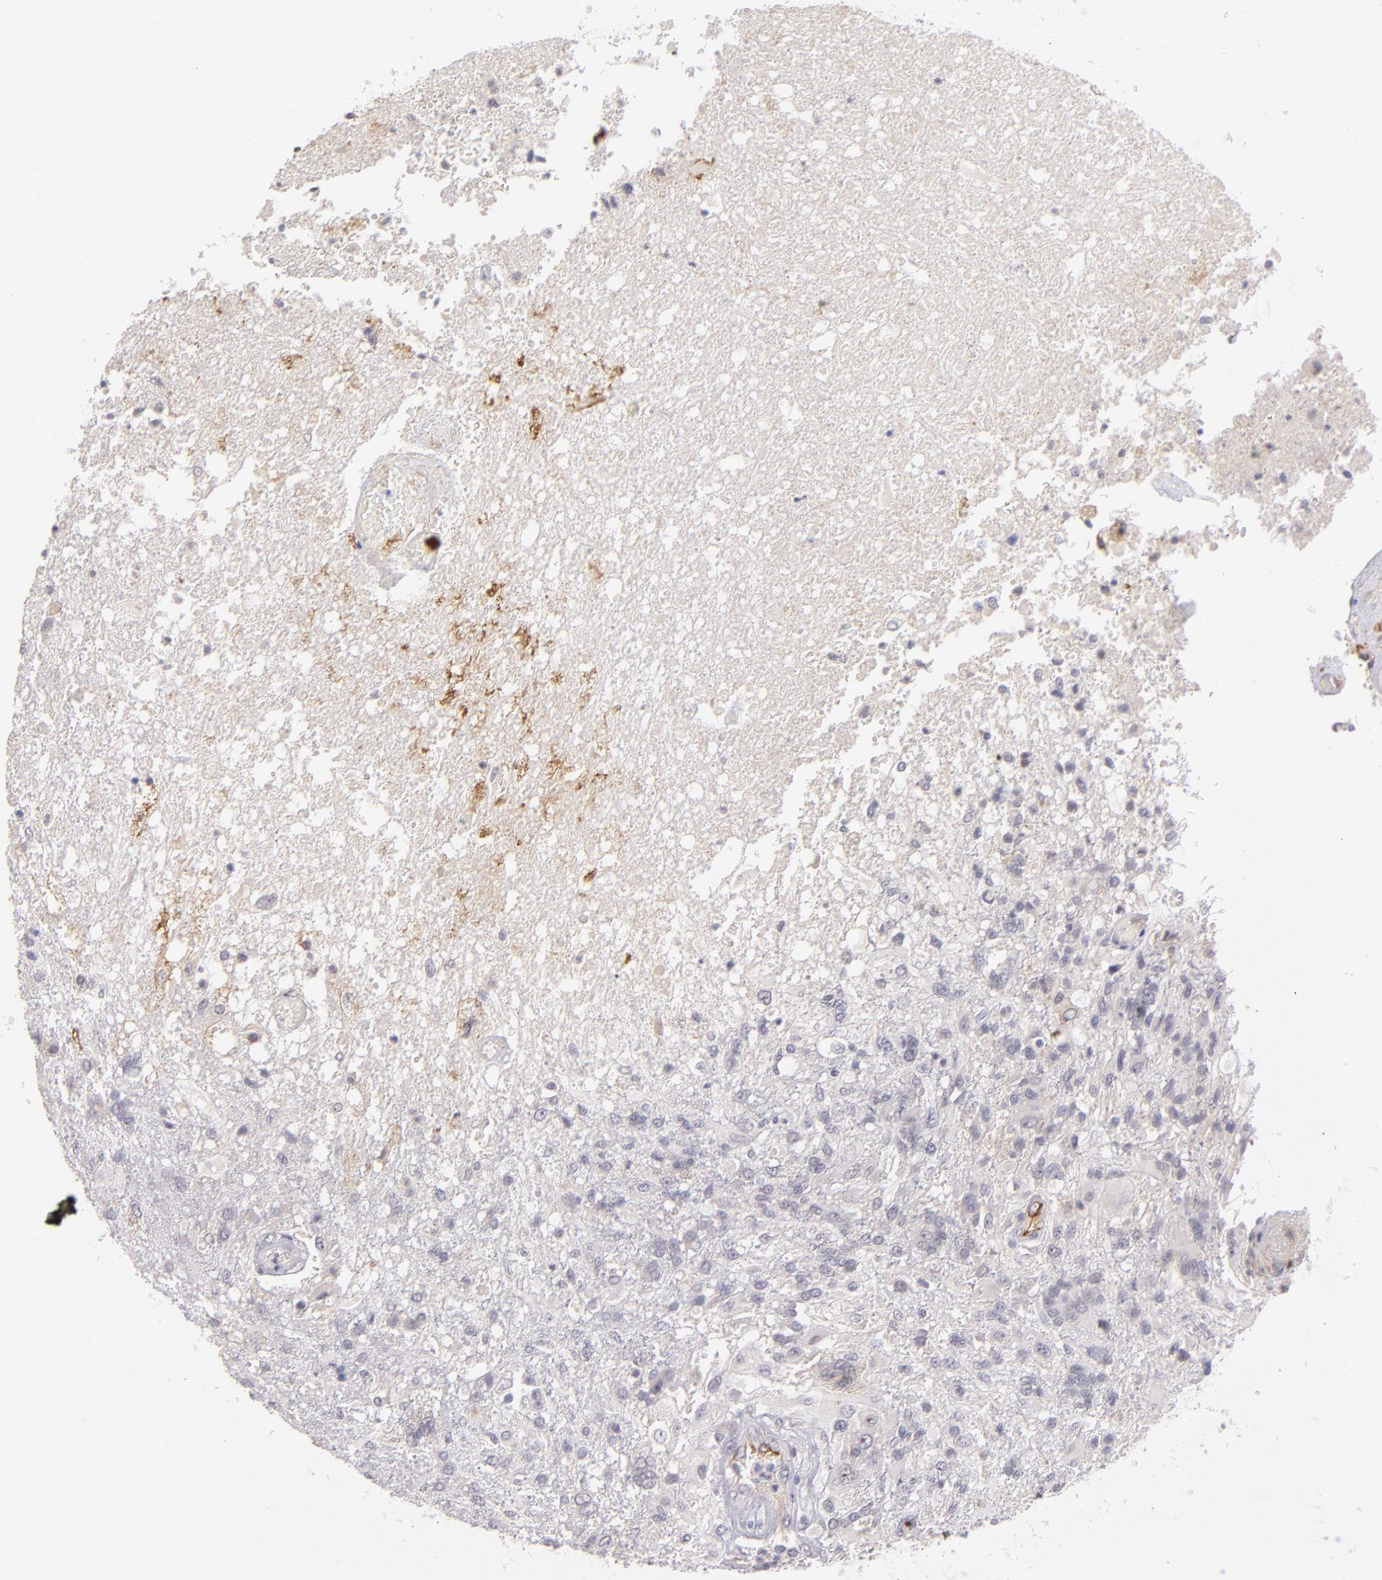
{"staining": {"intensity": "negative", "quantity": "none", "location": "none"}, "tissue": "glioma", "cell_type": "Tumor cells", "image_type": "cancer", "snomed": [{"axis": "morphology", "description": "Glioma, malignant, High grade"}, {"axis": "topography", "description": "Cerebral cortex"}], "caption": "Immunohistochemistry histopathology image of neoplastic tissue: human glioma stained with DAB shows no significant protein staining in tumor cells.", "gene": "THBD", "patient": {"sex": "male", "age": 79}}